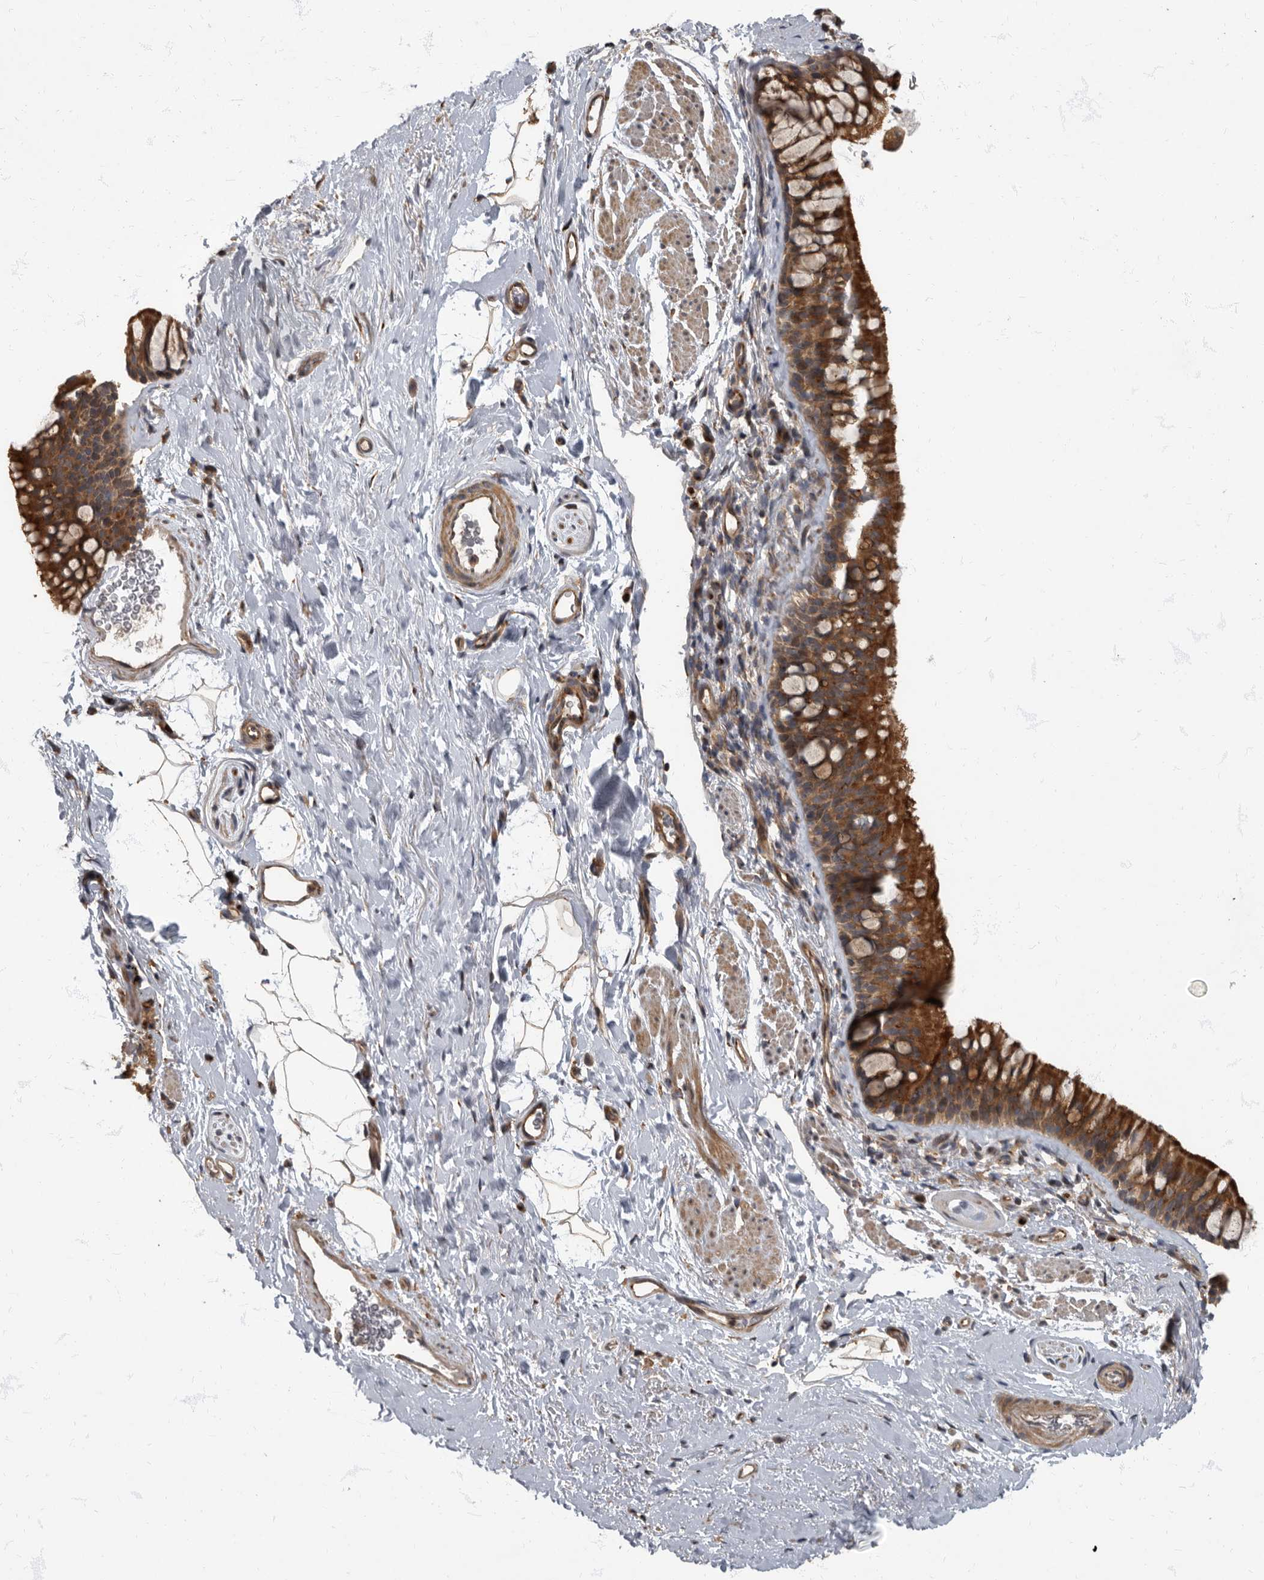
{"staining": {"intensity": "strong", "quantity": ">75%", "location": "cytoplasmic/membranous"}, "tissue": "bronchus", "cell_type": "Respiratory epithelial cells", "image_type": "normal", "snomed": [{"axis": "morphology", "description": "Normal tissue, NOS"}, {"axis": "topography", "description": "Cartilage tissue"}, {"axis": "topography", "description": "Bronchus"}], "caption": "Protein expression by immunohistochemistry (IHC) displays strong cytoplasmic/membranous positivity in about >75% of respiratory epithelial cells in unremarkable bronchus.", "gene": "IQCK", "patient": {"sex": "female", "age": 53}}